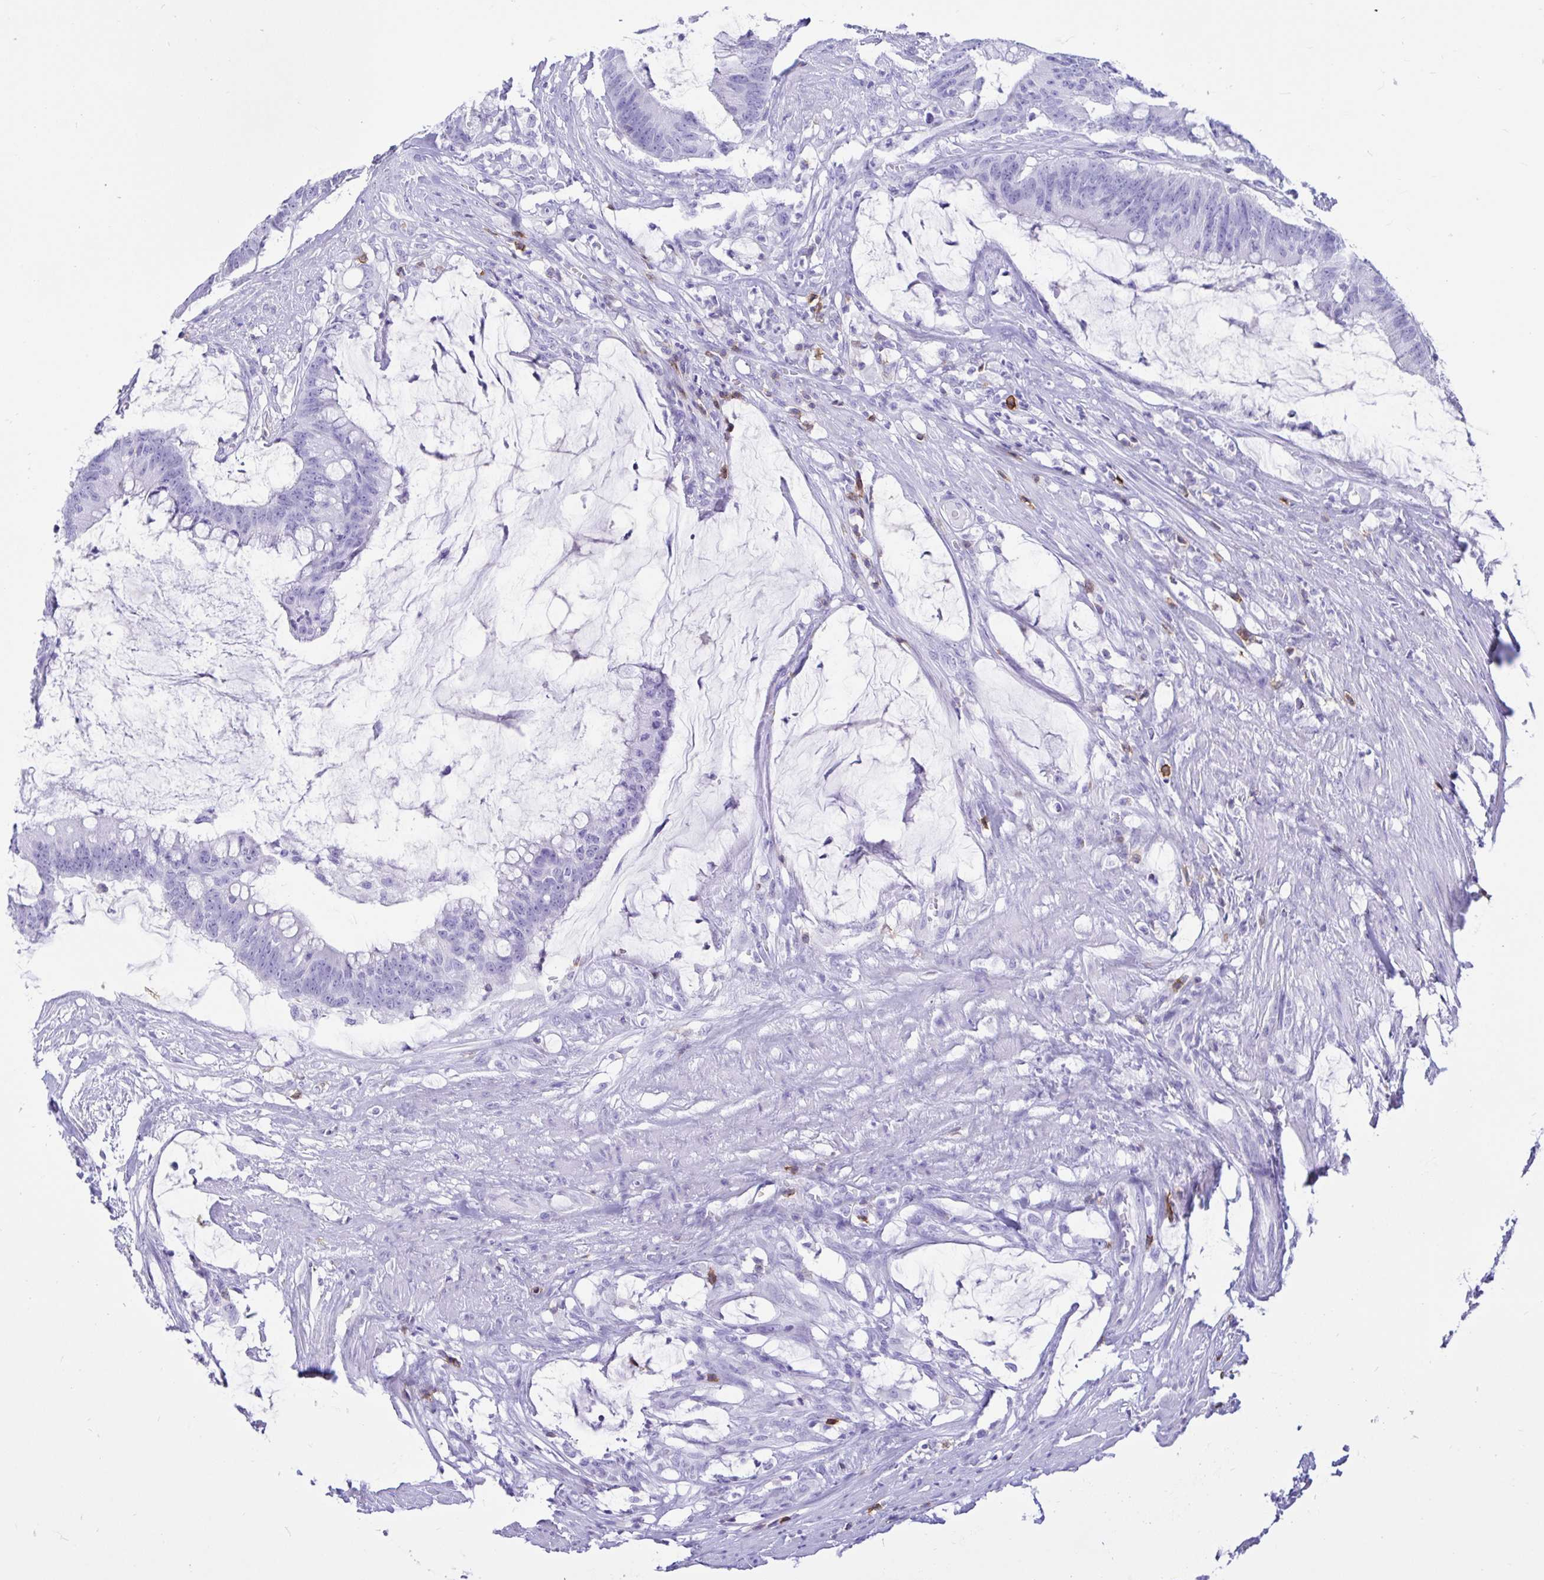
{"staining": {"intensity": "negative", "quantity": "none", "location": "none"}, "tissue": "colorectal cancer", "cell_type": "Tumor cells", "image_type": "cancer", "snomed": [{"axis": "morphology", "description": "Adenocarcinoma, NOS"}, {"axis": "topography", "description": "Colon"}], "caption": "An immunohistochemistry photomicrograph of colorectal cancer is shown. There is no staining in tumor cells of colorectal cancer. (DAB (3,3'-diaminobenzidine) immunohistochemistry (IHC) visualized using brightfield microscopy, high magnification).", "gene": "CD5", "patient": {"sex": "male", "age": 62}}